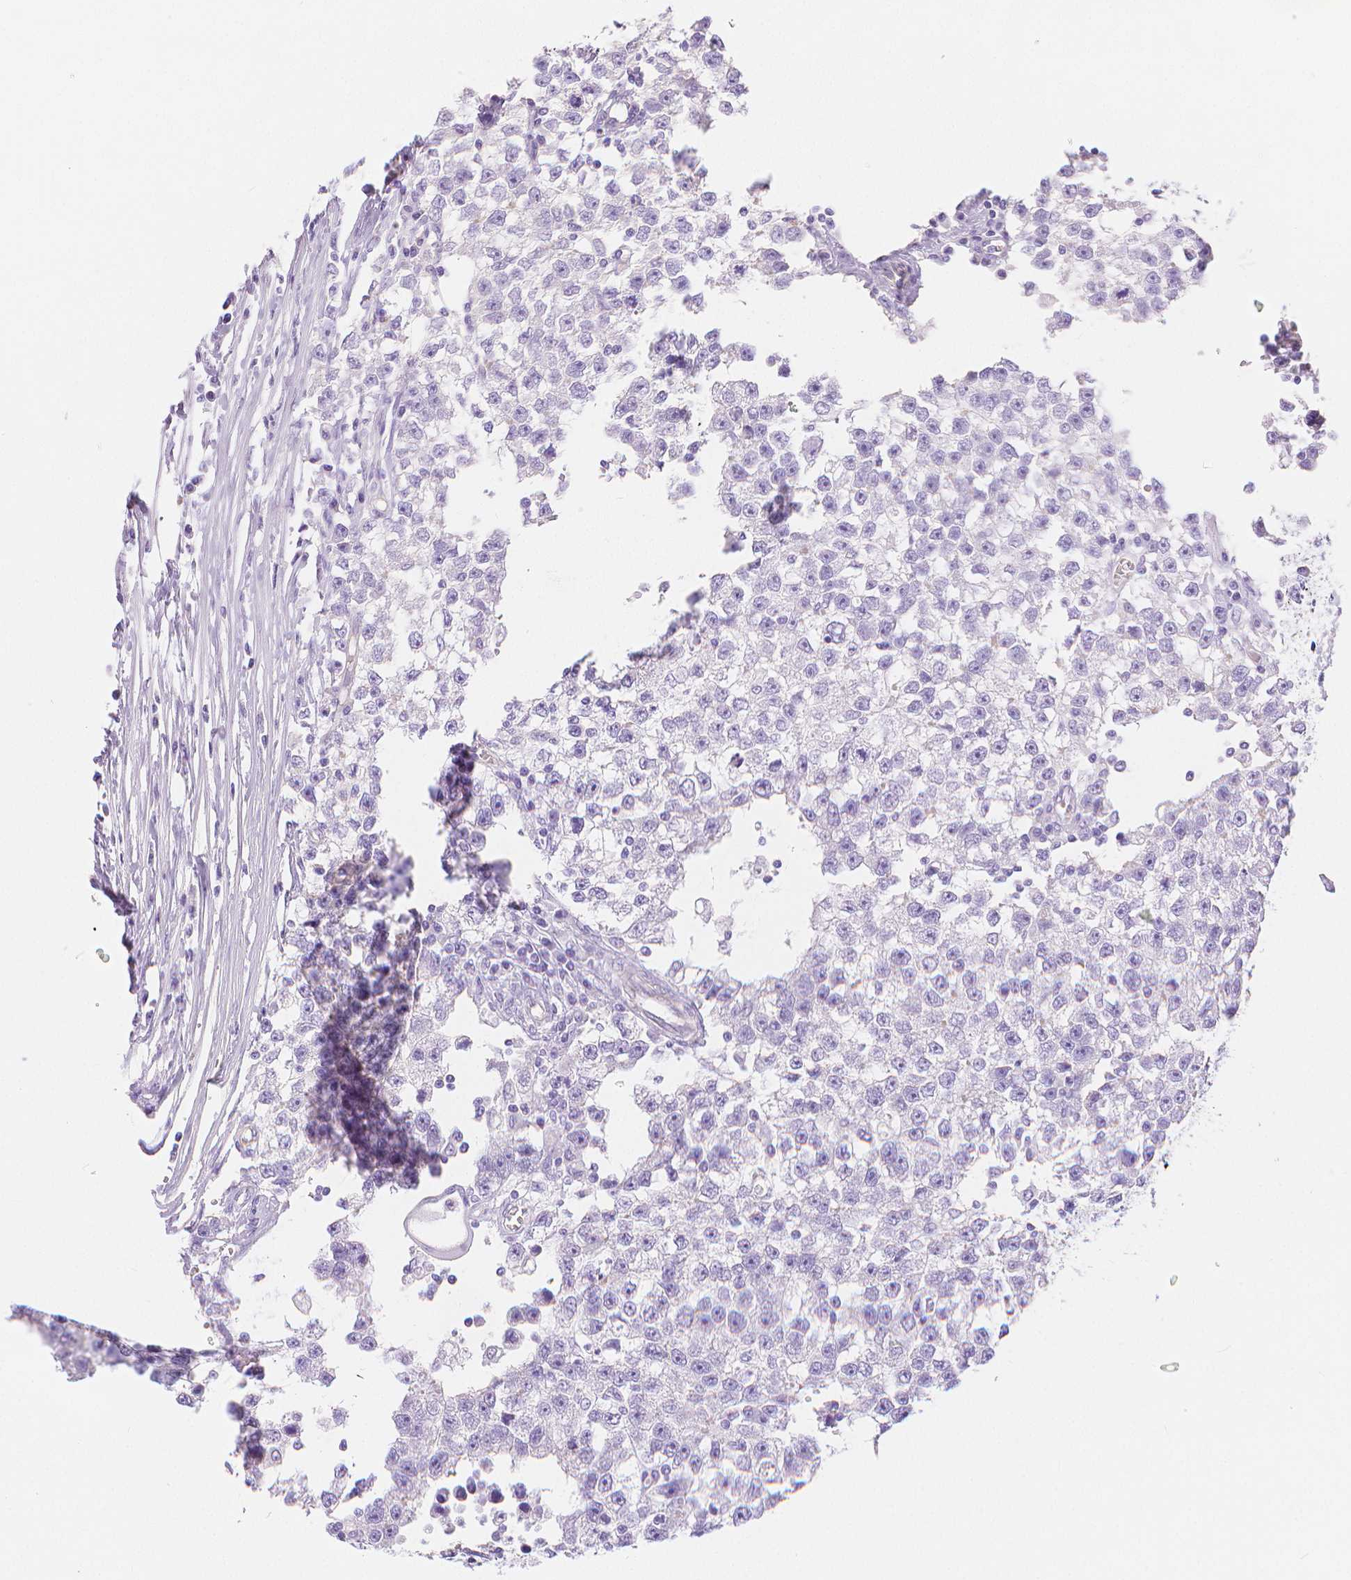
{"staining": {"intensity": "negative", "quantity": "none", "location": "none"}, "tissue": "testis cancer", "cell_type": "Tumor cells", "image_type": "cancer", "snomed": [{"axis": "morphology", "description": "Seminoma, NOS"}, {"axis": "topography", "description": "Testis"}], "caption": "Tumor cells show no significant staining in seminoma (testis).", "gene": "SLC27A5", "patient": {"sex": "male", "age": 34}}